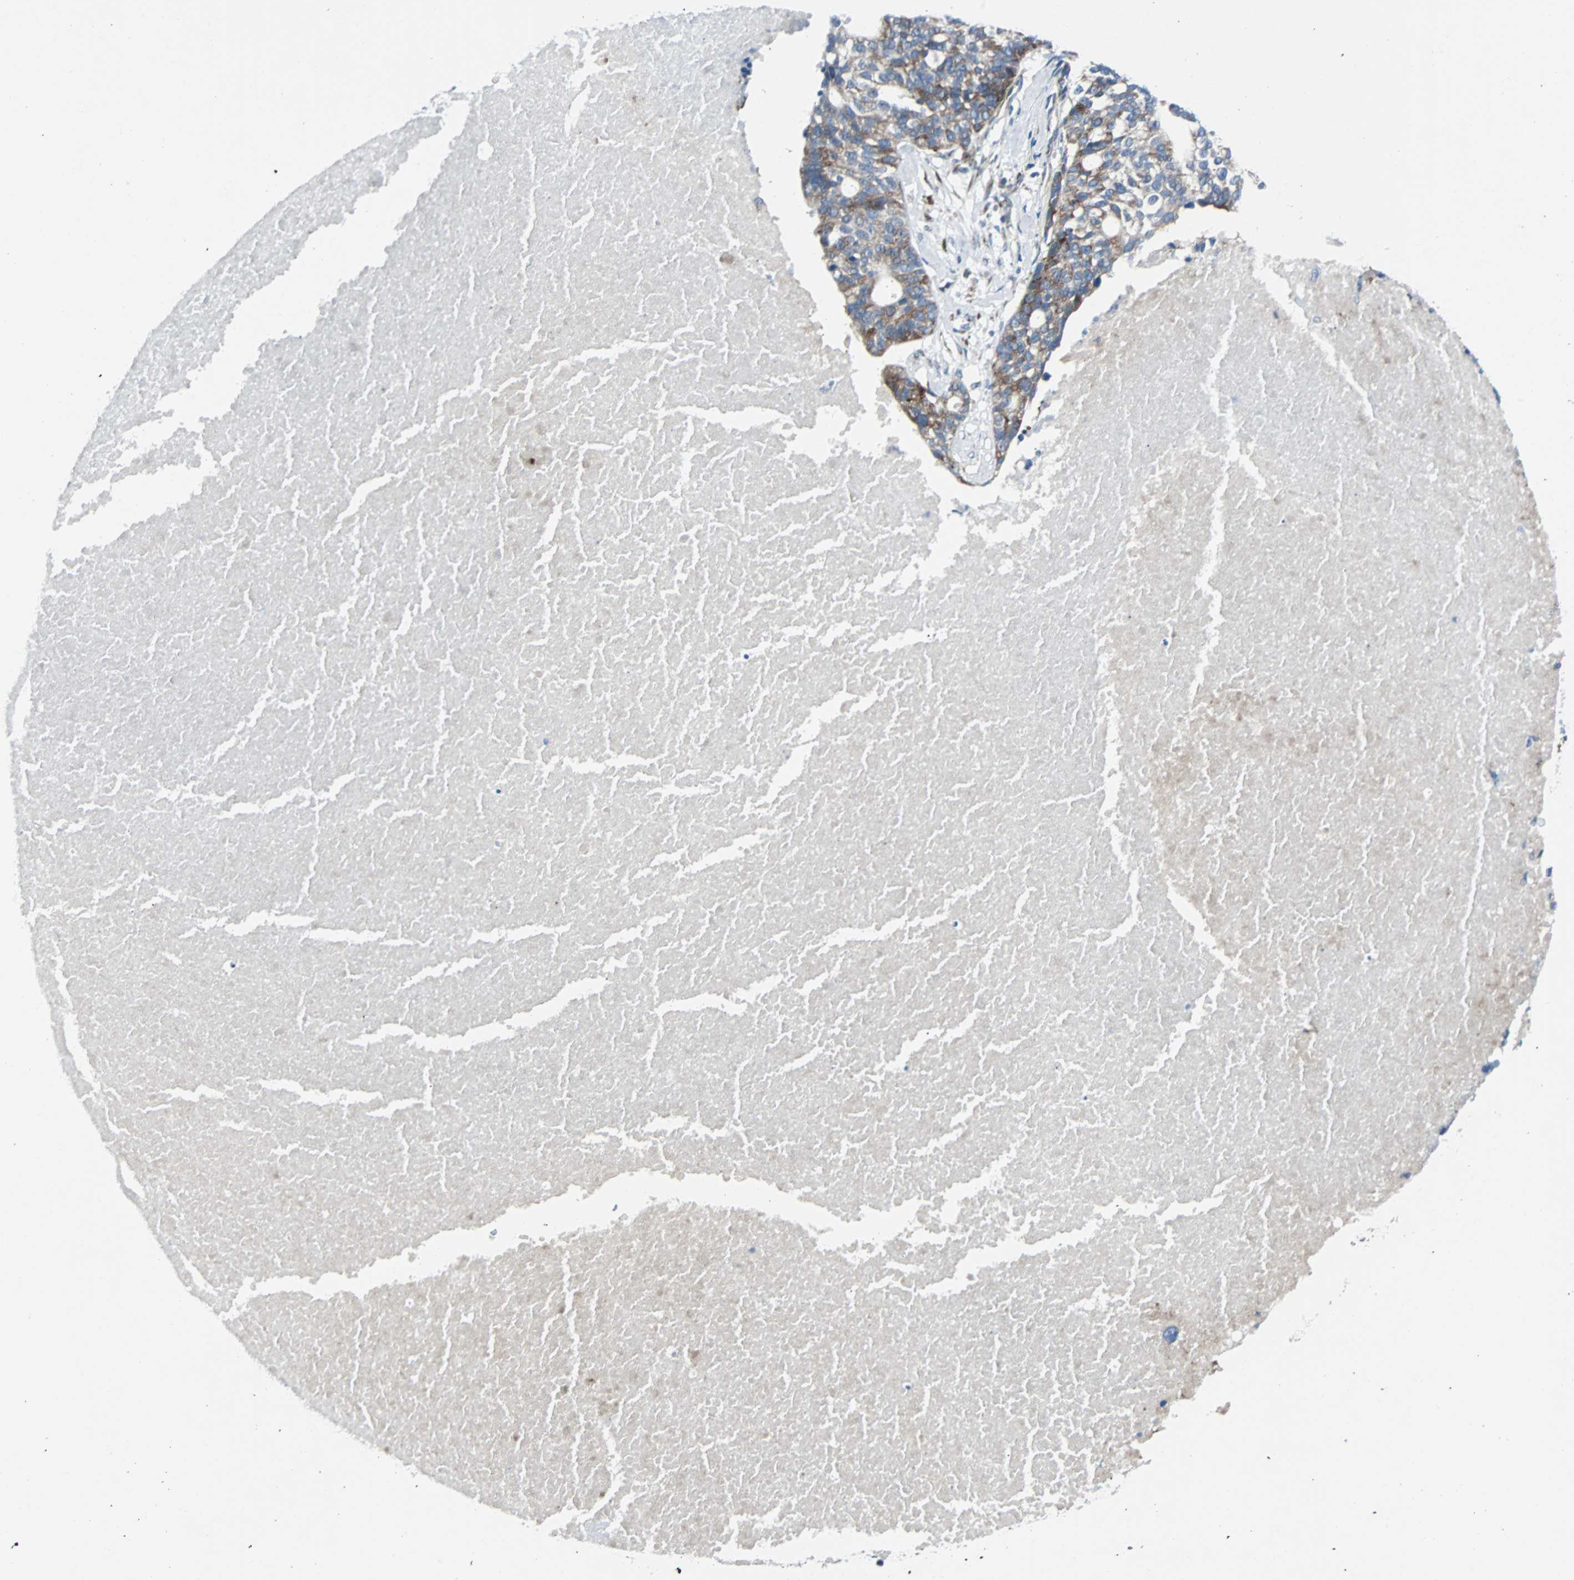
{"staining": {"intensity": "moderate", "quantity": ">75%", "location": "cytoplasmic/membranous"}, "tissue": "ovarian cancer", "cell_type": "Tumor cells", "image_type": "cancer", "snomed": [{"axis": "morphology", "description": "Cystadenocarcinoma, serous, NOS"}, {"axis": "topography", "description": "Ovary"}], "caption": "This photomicrograph reveals ovarian cancer (serous cystadenocarcinoma) stained with immunohistochemistry (IHC) to label a protein in brown. The cytoplasmic/membranous of tumor cells show moderate positivity for the protein. Nuclei are counter-stained blue.", "gene": "BBC3", "patient": {"sex": "female", "age": 59}}